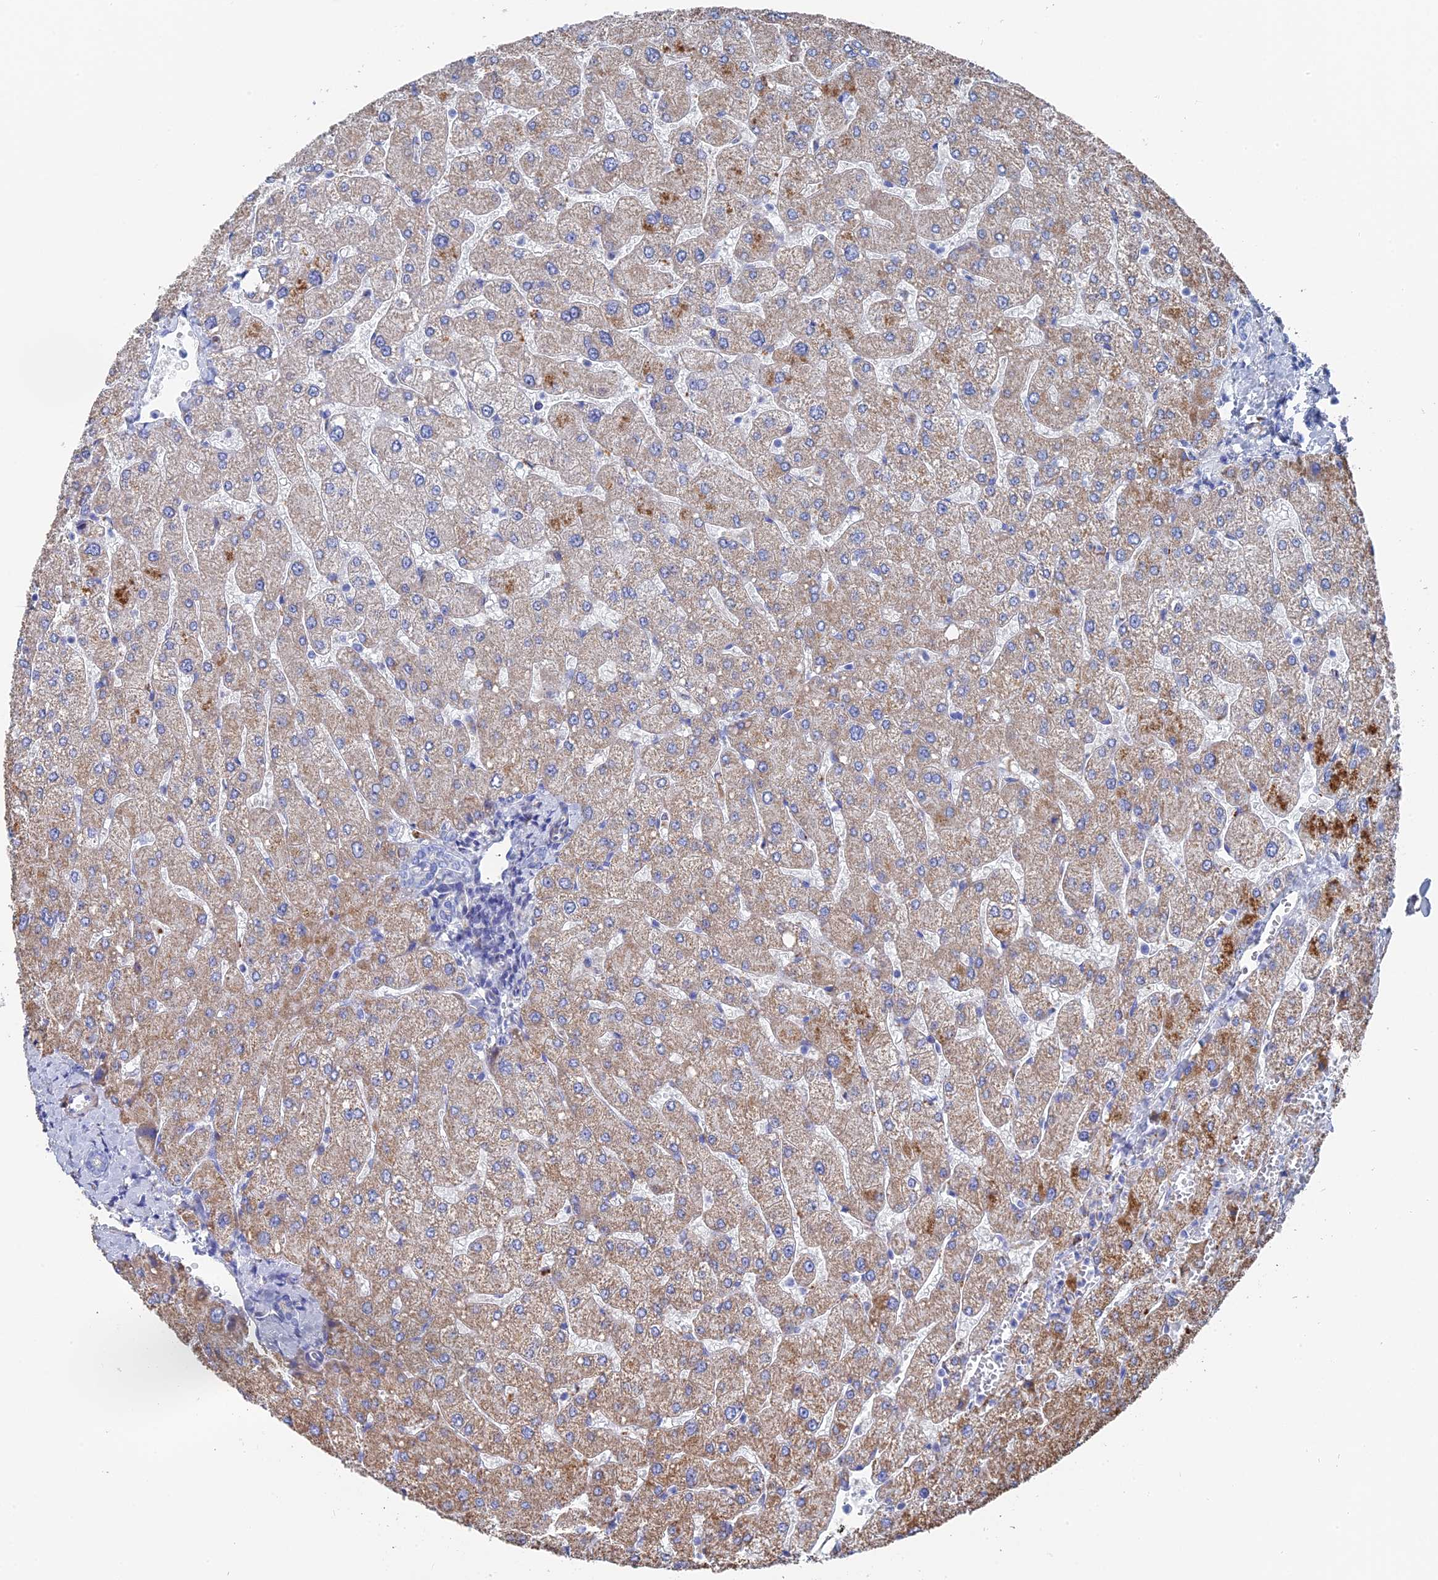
{"staining": {"intensity": "negative", "quantity": "none", "location": "none"}, "tissue": "liver", "cell_type": "Cholangiocytes", "image_type": "normal", "snomed": [{"axis": "morphology", "description": "Normal tissue, NOS"}, {"axis": "topography", "description": "Liver"}], "caption": "Protein analysis of normal liver displays no significant staining in cholangiocytes.", "gene": "STRA6", "patient": {"sex": "male", "age": 55}}